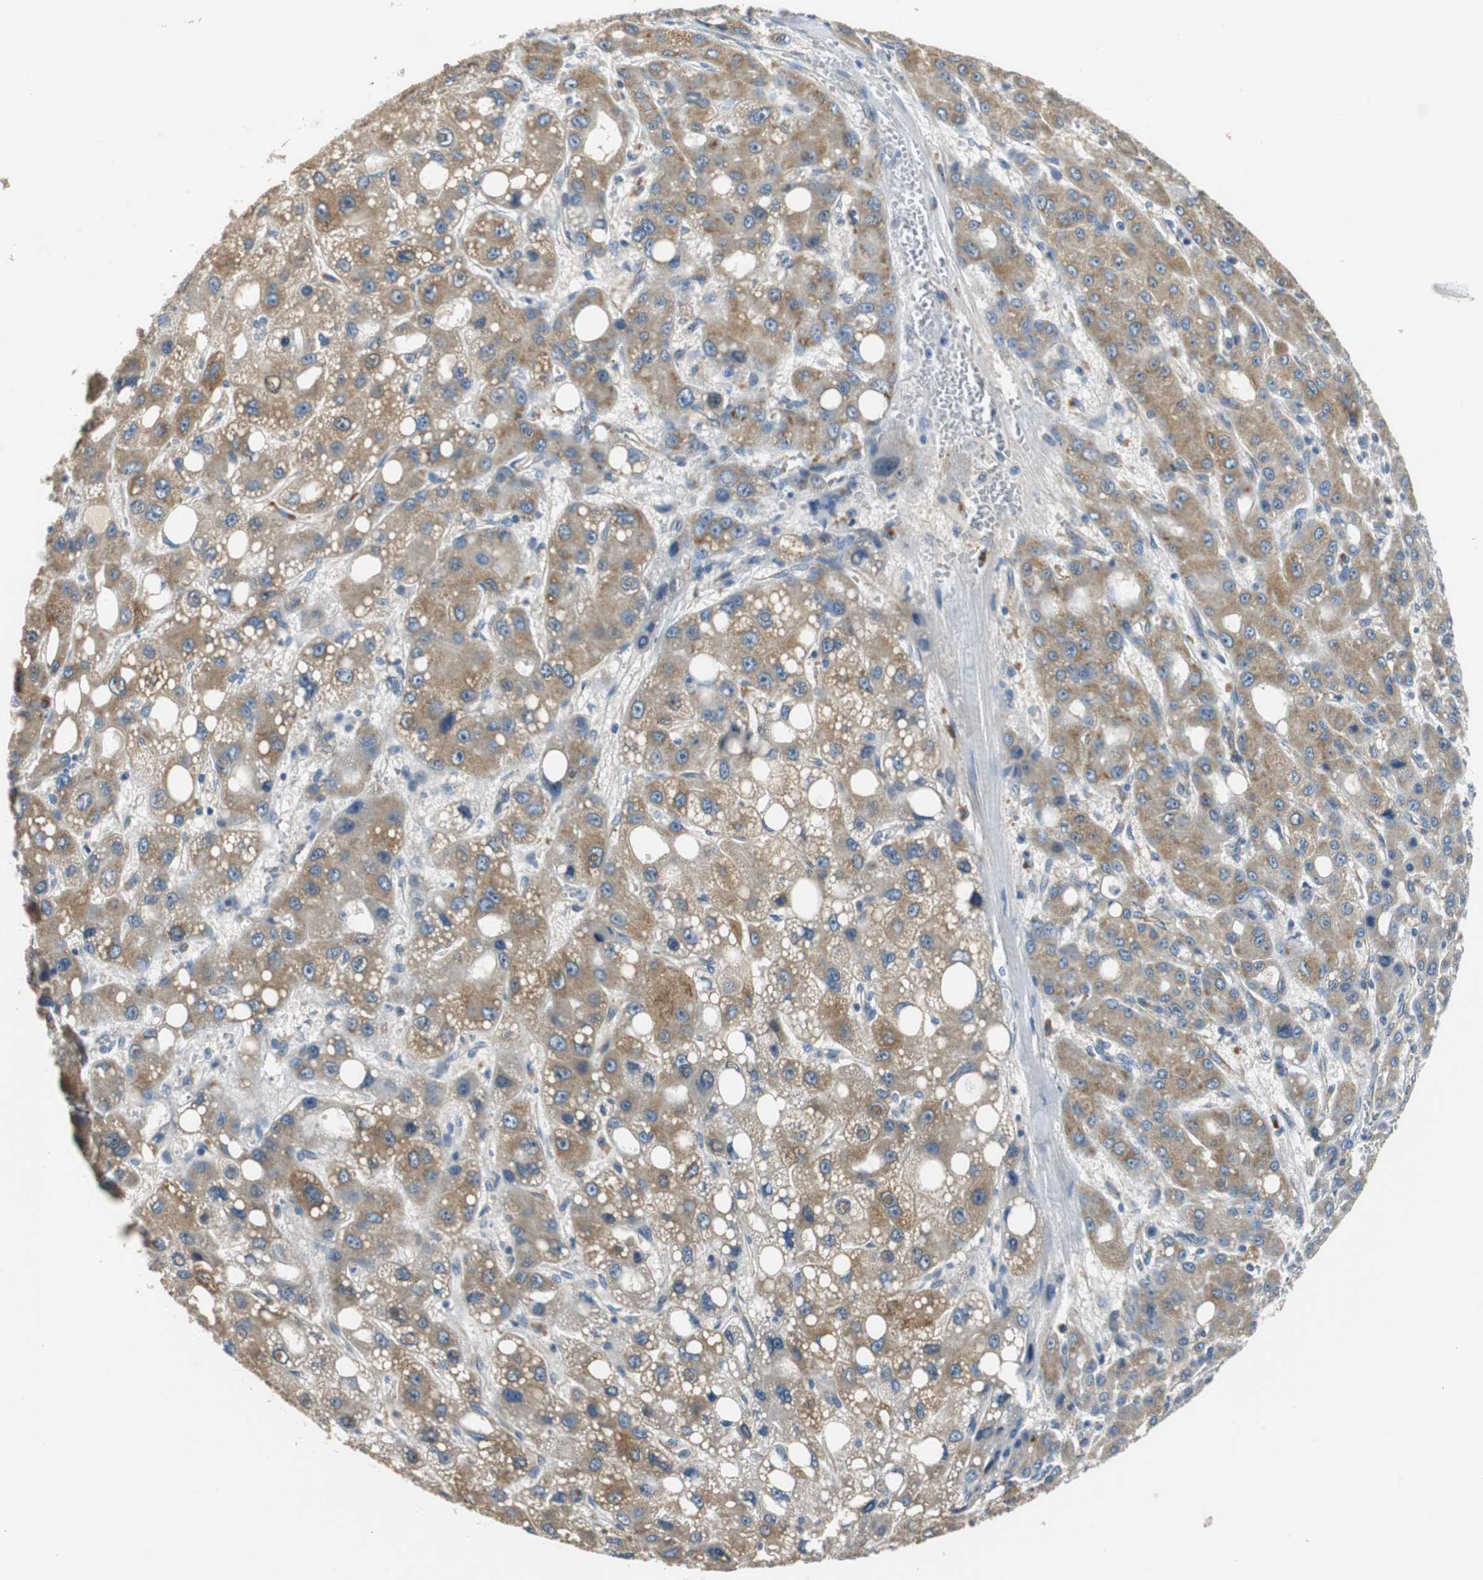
{"staining": {"intensity": "moderate", "quantity": ">75%", "location": "cytoplasmic/membranous"}, "tissue": "liver cancer", "cell_type": "Tumor cells", "image_type": "cancer", "snomed": [{"axis": "morphology", "description": "Carcinoma, Hepatocellular, NOS"}, {"axis": "topography", "description": "Liver"}], "caption": "DAB immunohistochemical staining of human hepatocellular carcinoma (liver) shows moderate cytoplasmic/membranous protein expression in about >75% of tumor cells.", "gene": "MTIF2", "patient": {"sex": "male", "age": 55}}